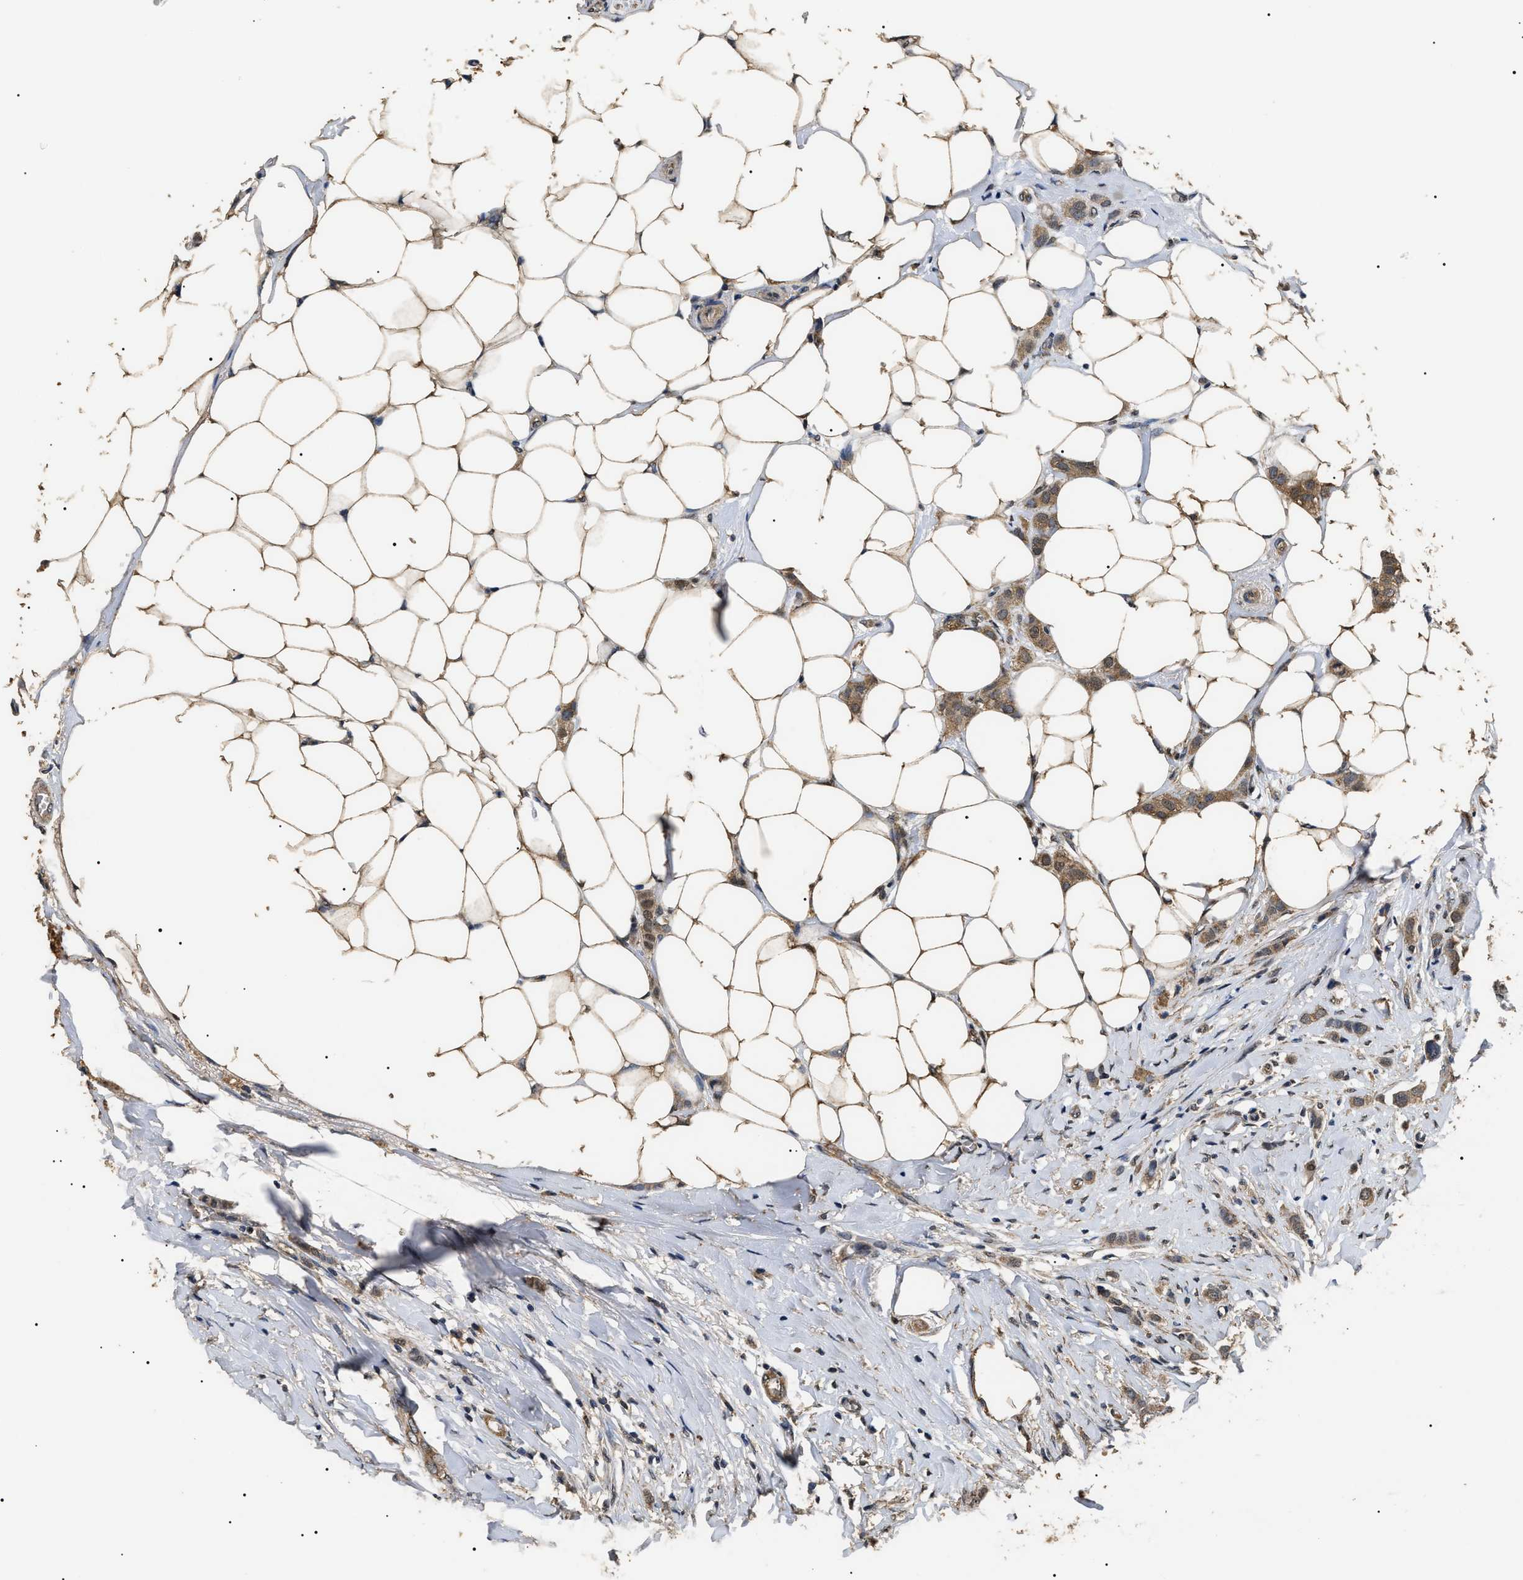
{"staining": {"intensity": "moderate", "quantity": ">75%", "location": "cytoplasmic/membranous"}, "tissue": "breast cancer", "cell_type": "Tumor cells", "image_type": "cancer", "snomed": [{"axis": "morphology", "description": "Lobular carcinoma"}, {"axis": "topography", "description": "Breast"}], "caption": "Breast cancer (lobular carcinoma) stained with DAB (3,3'-diaminobenzidine) immunohistochemistry shows medium levels of moderate cytoplasmic/membranous staining in approximately >75% of tumor cells. The staining is performed using DAB (3,3'-diaminobenzidine) brown chromogen to label protein expression. The nuclei are counter-stained blue using hematoxylin.", "gene": "PSMD8", "patient": {"sex": "female", "age": 55}}